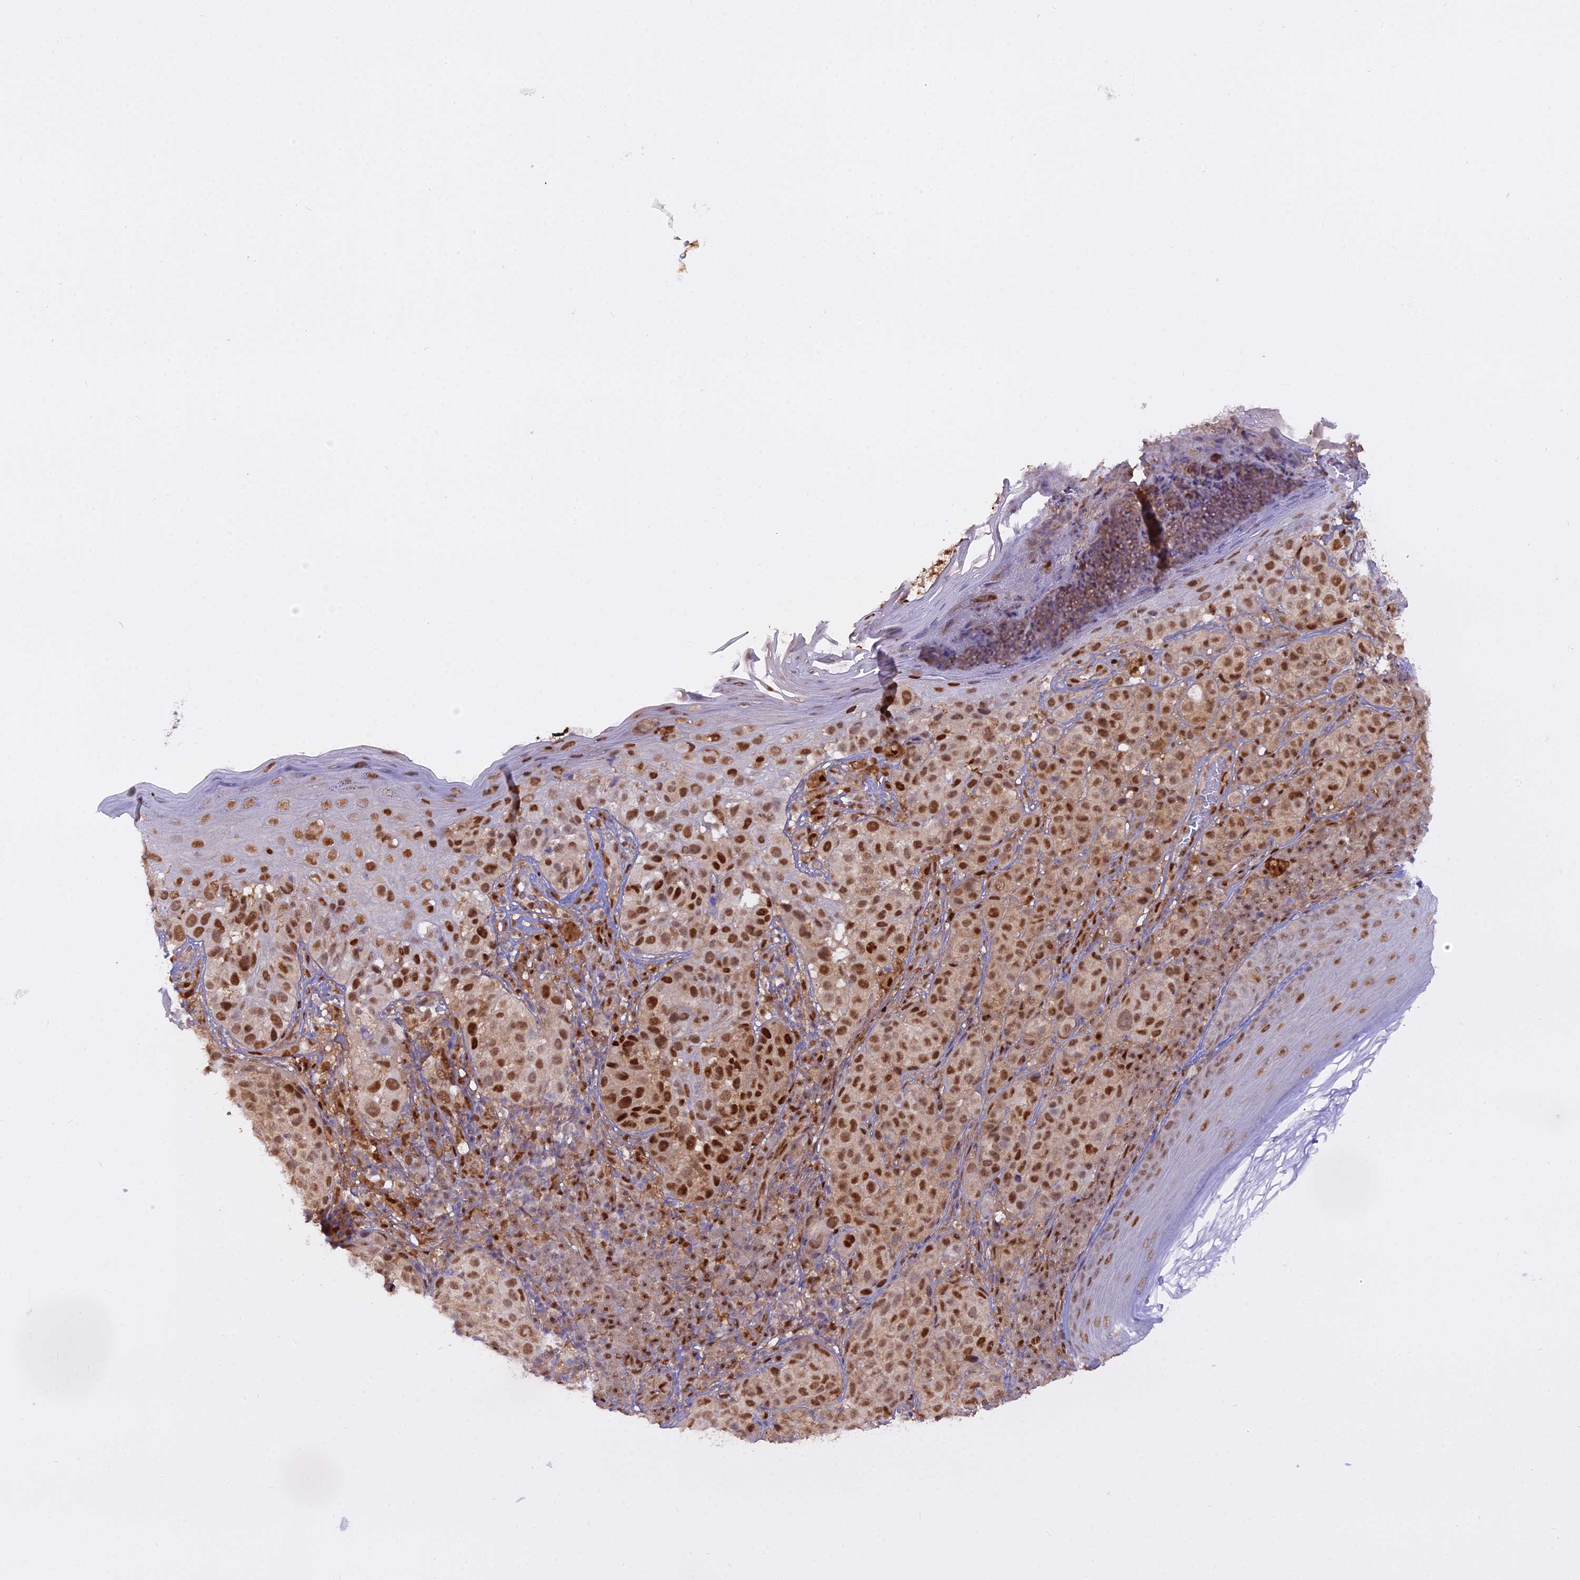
{"staining": {"intensity": "moderate", "quantity": ">75%", "location": "nuclear"}, "tissue": "melanoma", "cell_type": "Tumor cells", "image_type": "cancer", "snomed": [{"axis": "morphology", "description": "Malignant melanoma, NOS"}, {"axis": "topography", "description": "Skin"}], "caption": "Malignant melanoma stained for a protein (brown) displays moderate nuclear positive positivity in about >75% of tumor cells.", "gene": "NPEPL1", "patient": {"sex": "male", "age": 38}}